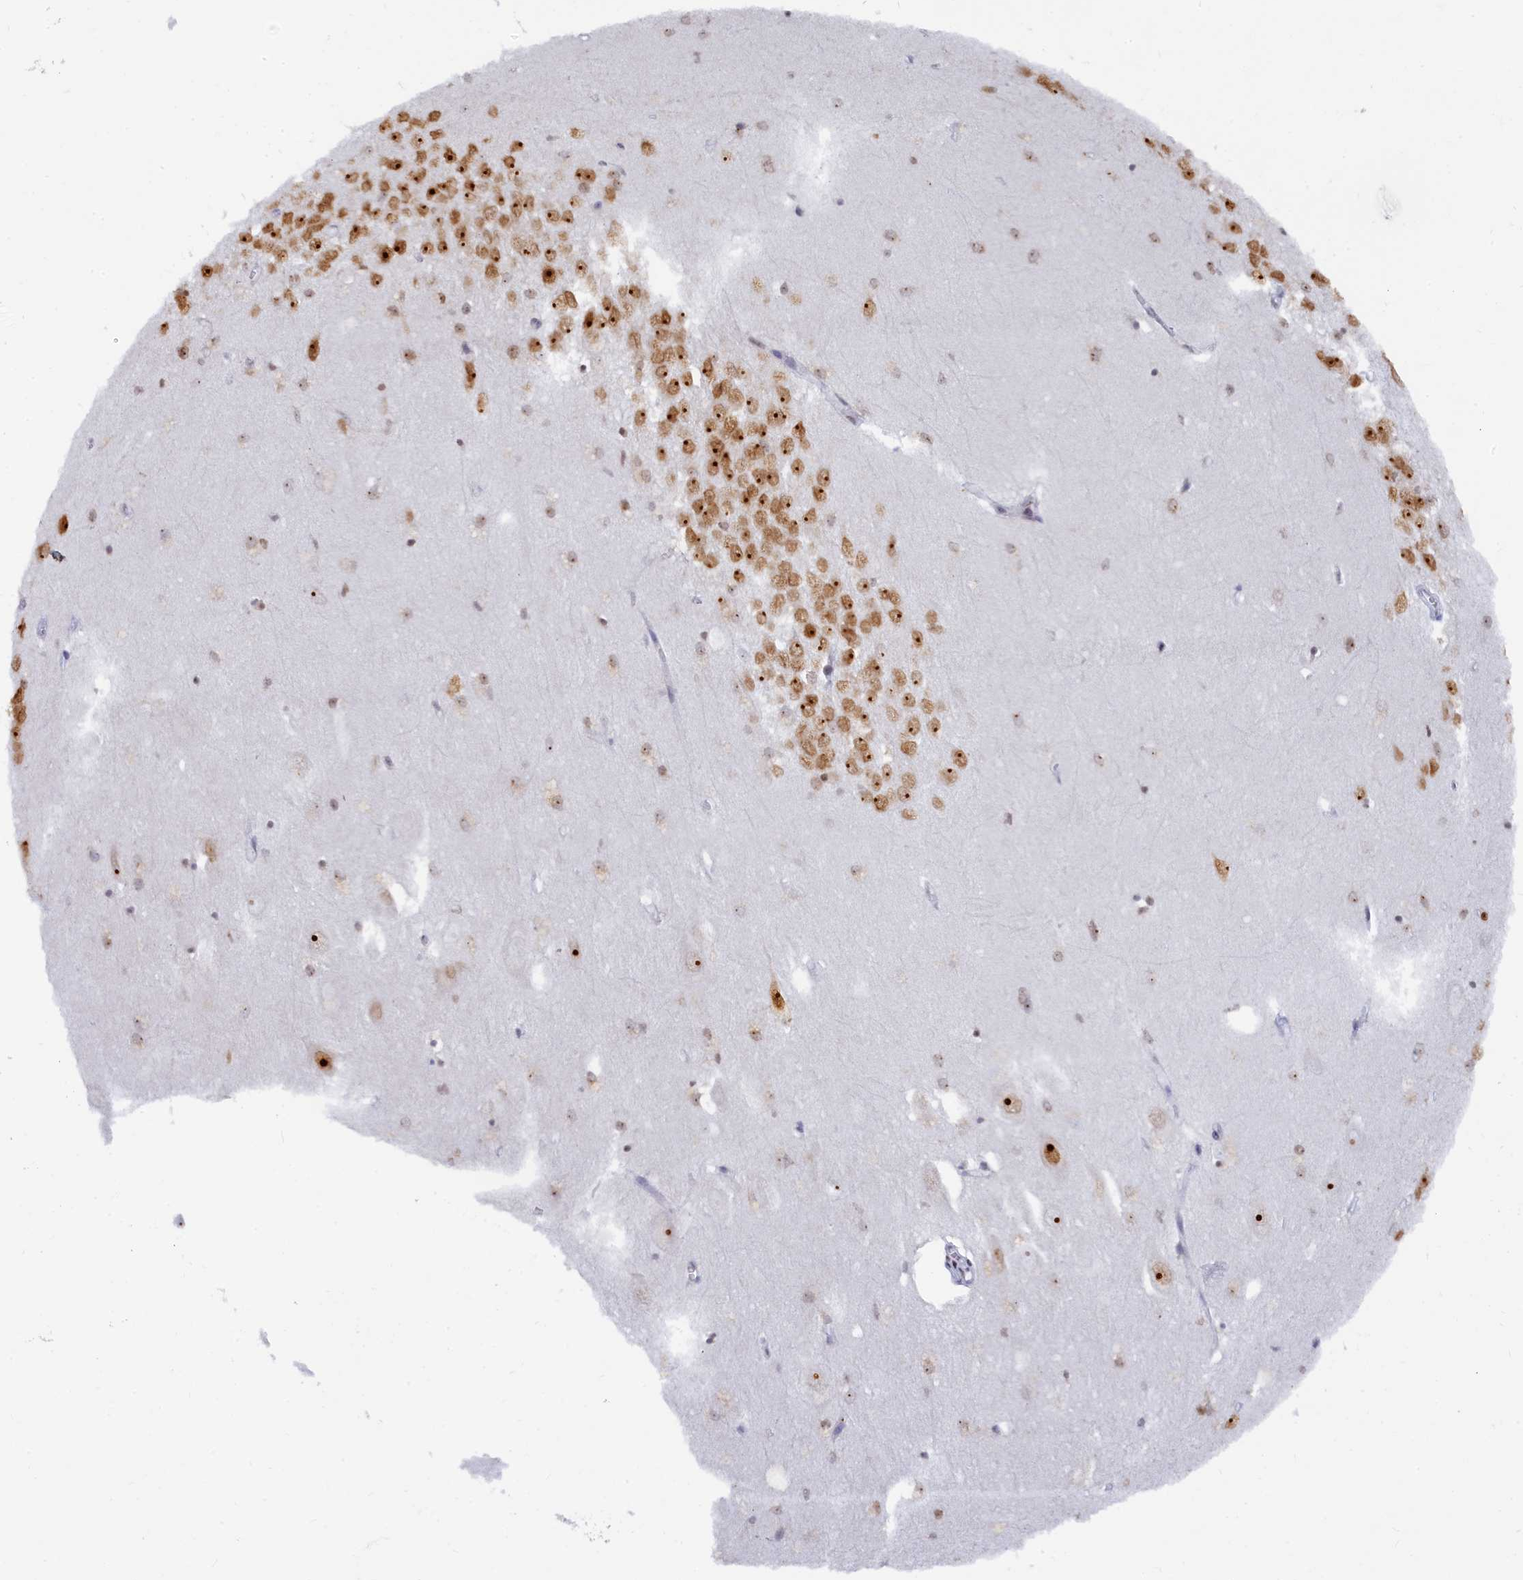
{"staining": {"intensity": "moderate", "quantity": "25%-75%", "location": "nuclear"}, "tissue": "hippocampus", "cell_type": "Glial cells", "image_type": "normal", "snomed": [{"axis": "morphology", "description": "Normal tissue, NOS"}, {"axis": "topography", "description": "Hippocampus"}], "caption": "Protein staining of benign hippocampus demonstrates moderate nuclear staining in approximately 25%-75% of glial cells.", "gene": "RSL1D1", "patient": {"sex": "female", "age": 64}}